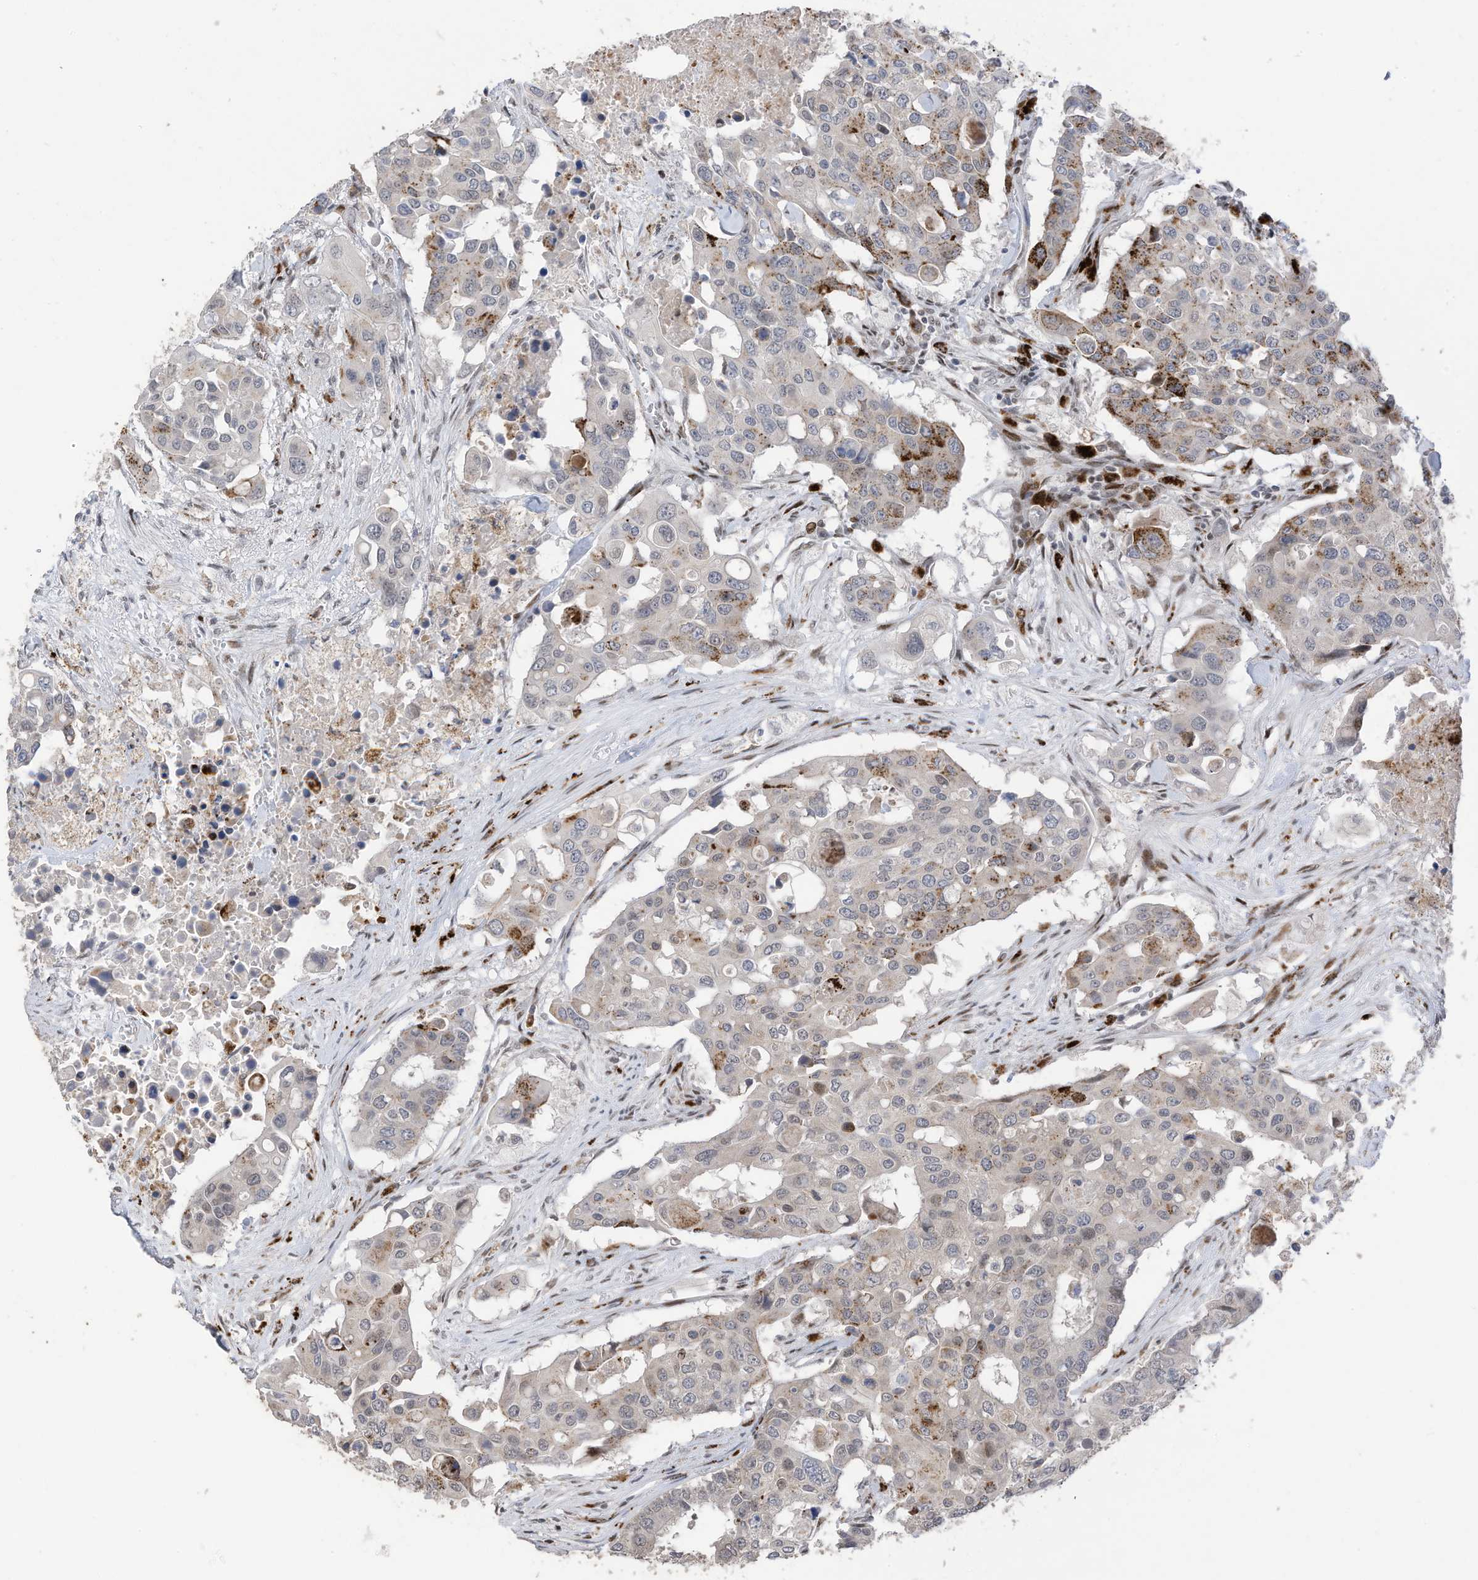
{"staining": {"intensity": "strong", "quantity": "<25%", "location": "cytoplasmic/membranous"}, "tissue": "colorectal cancer", "cell_type": "Tumor cells", "image_type": "cancer", "snomed": [{"axis": "morphology", "description": "Adenocarcinoma, NOS"}, {"axis": "topography", "description": "Colon"}], "caption": "Brown immunohistochemical staining in adenocarcinoma (colorectal) demonstrates strong cytoplasmic/membranous expression in about <25% of tumor cells.", "gene": "RABL3", "patient": {"sex": "male", "age": 77}}